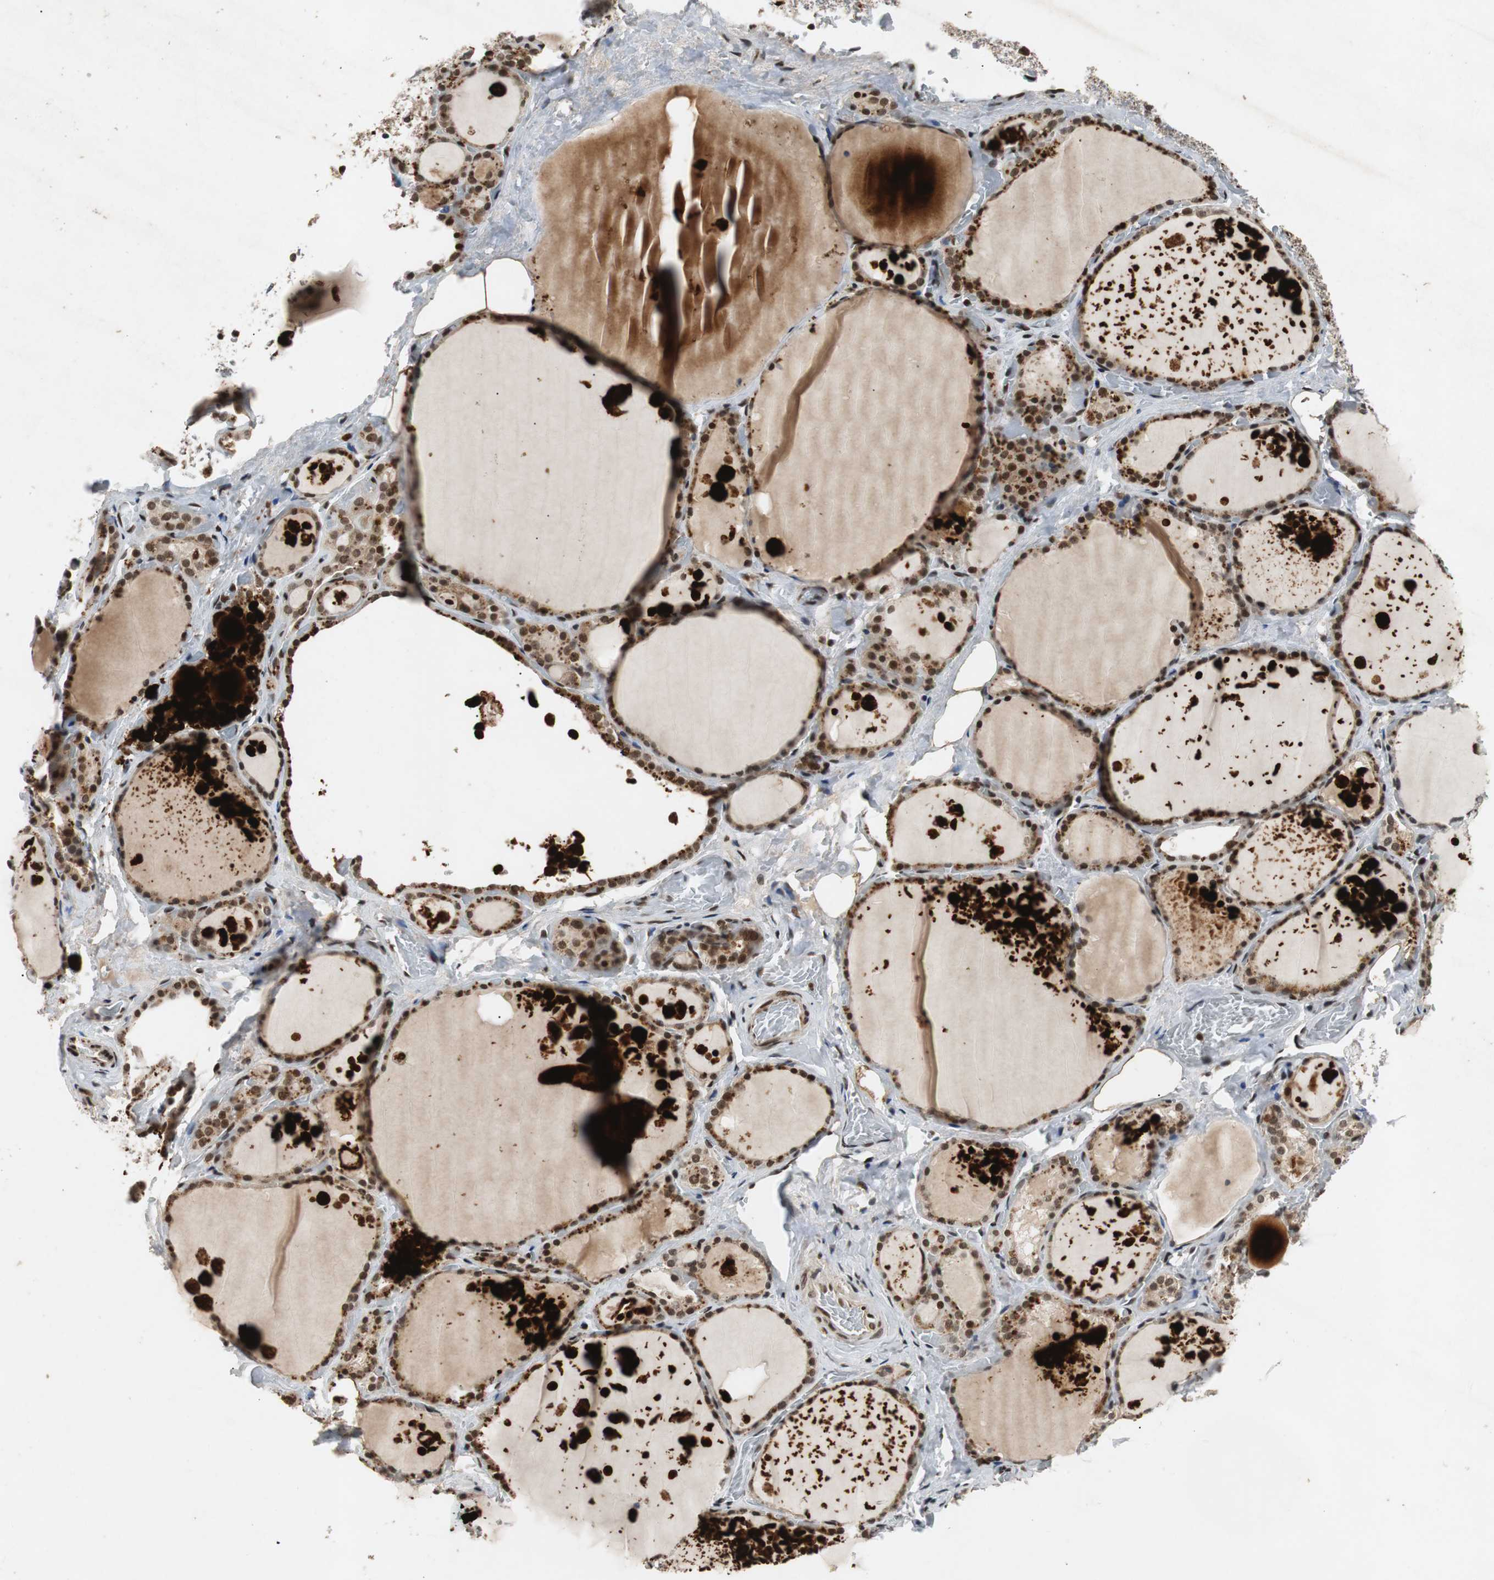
{"staining": {"intensity": "strong", "quantity": ">75%", "location": "nuclear"}, "tissue": "thyroid gland", "cell_type": "Glandular cells", "image_type": "normal", "snomed": [{"axis": "morphology", "description": "Normal tissue, NOS"}, {"axis": "topography", "description": "Thyroid gland"}], "caption": "Brown immunohistochemical staining in normal thyroid gland displays strong nuclear positivity in about >75% of glandular cells.", "gene": "TAF5", "patient": {"sex": "male", "age": 61}}